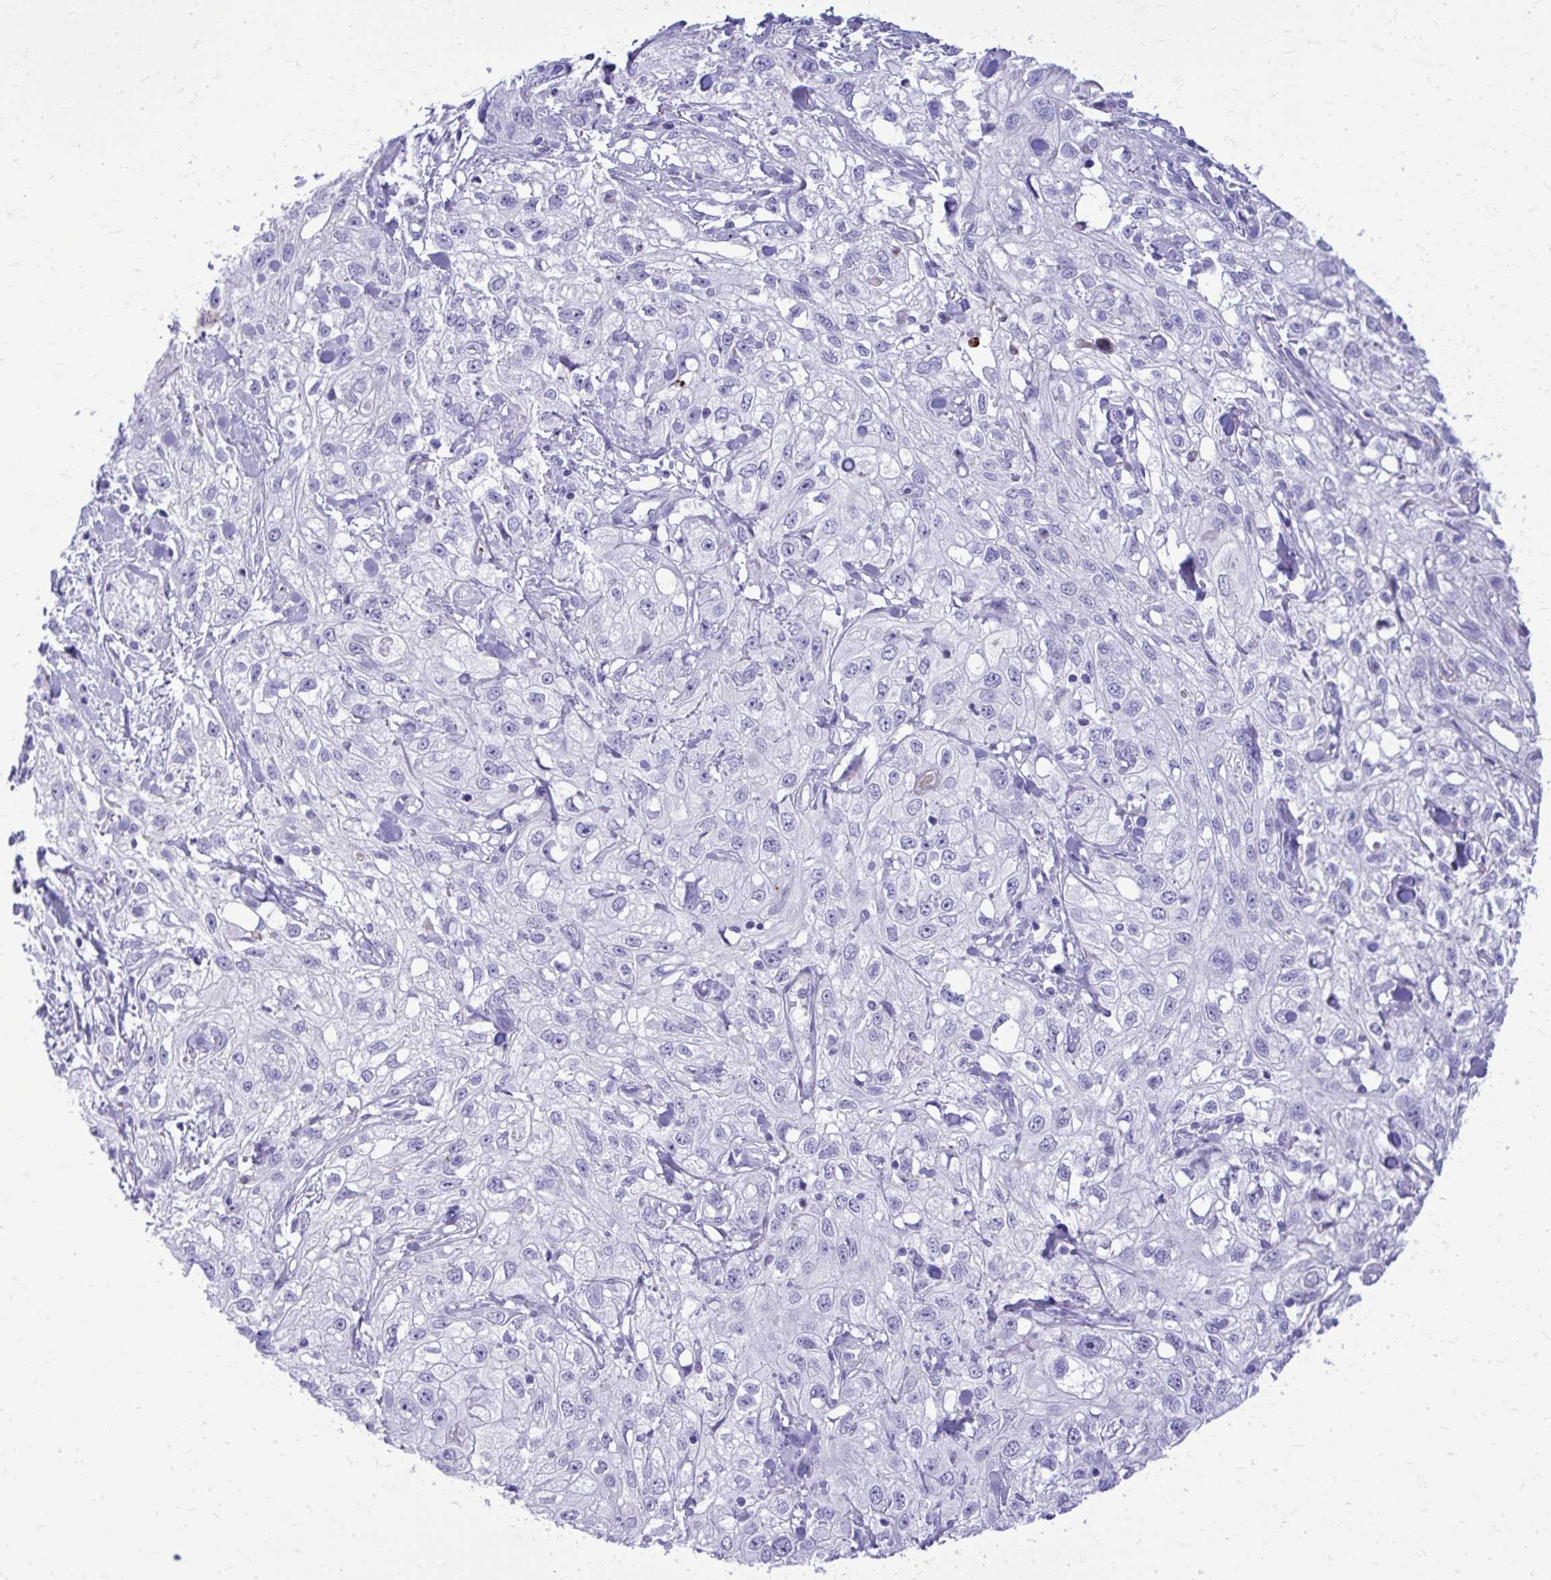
{"staining": {"intensity": "negative", "quantity": "none", "location": "none"}, "tissue": "skin cancer", "cell_type": "Tumor cells", "image_type": "cancer", "snomed": [{"axis": "morphology", "description": "Squamous cell carcinoma, NOS"}, {"axis": "topography", "description": "Skin"}, {"axis": "topography", "description": "Vulva"}], "caption": "Immunohistochemistry micrograph of neoplastic tissue: squamous cell carcinoma (skin) stained with DAB (3,3'-diaminobenzidine) shows no significant protein positivity in tumor cells.", "gene": "BCL6B", "patient": {"sex": "female", "age": 86}}